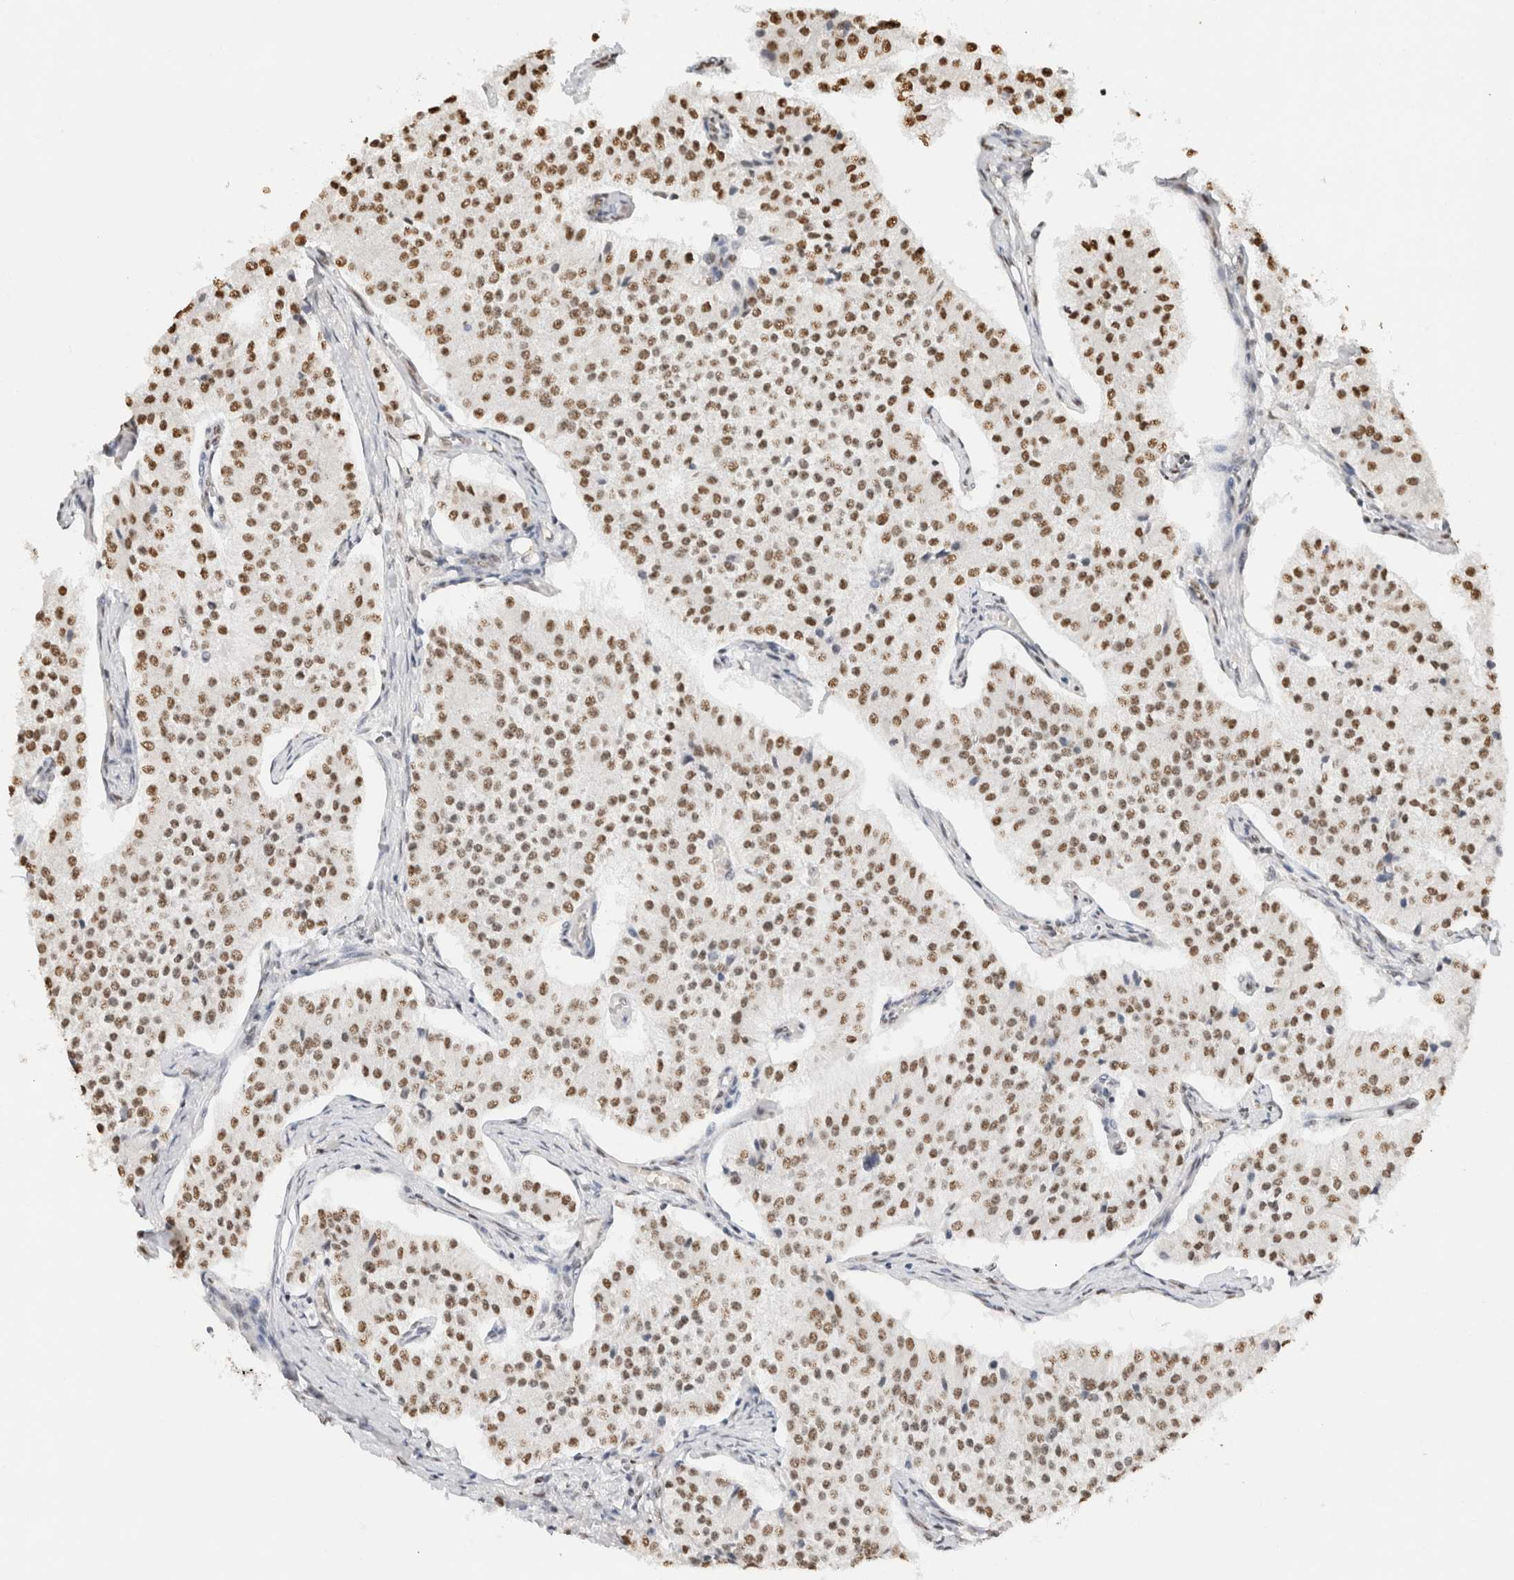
{"staining": {"intensity": "moderate", "quantity": ">75%", "location": "nuclear"}, "tissue": "carcinoid", "cell_type": "Tumor cells", "image_type": "cancer", "snomed": [{"axis": "morphology", "description": "Carcinoid, malignant, NOS"}, {"axis": "topography", "description": "Colon"}], "caption": "Tumor cells exhibit moderate nuclear staining in approximately >75% of cells in carcinoid. (Brightfield microscopy of DAB IHC at high magnification).", "gene": "SUPT3H", "patient": {"sex": "female", "age": 52}}